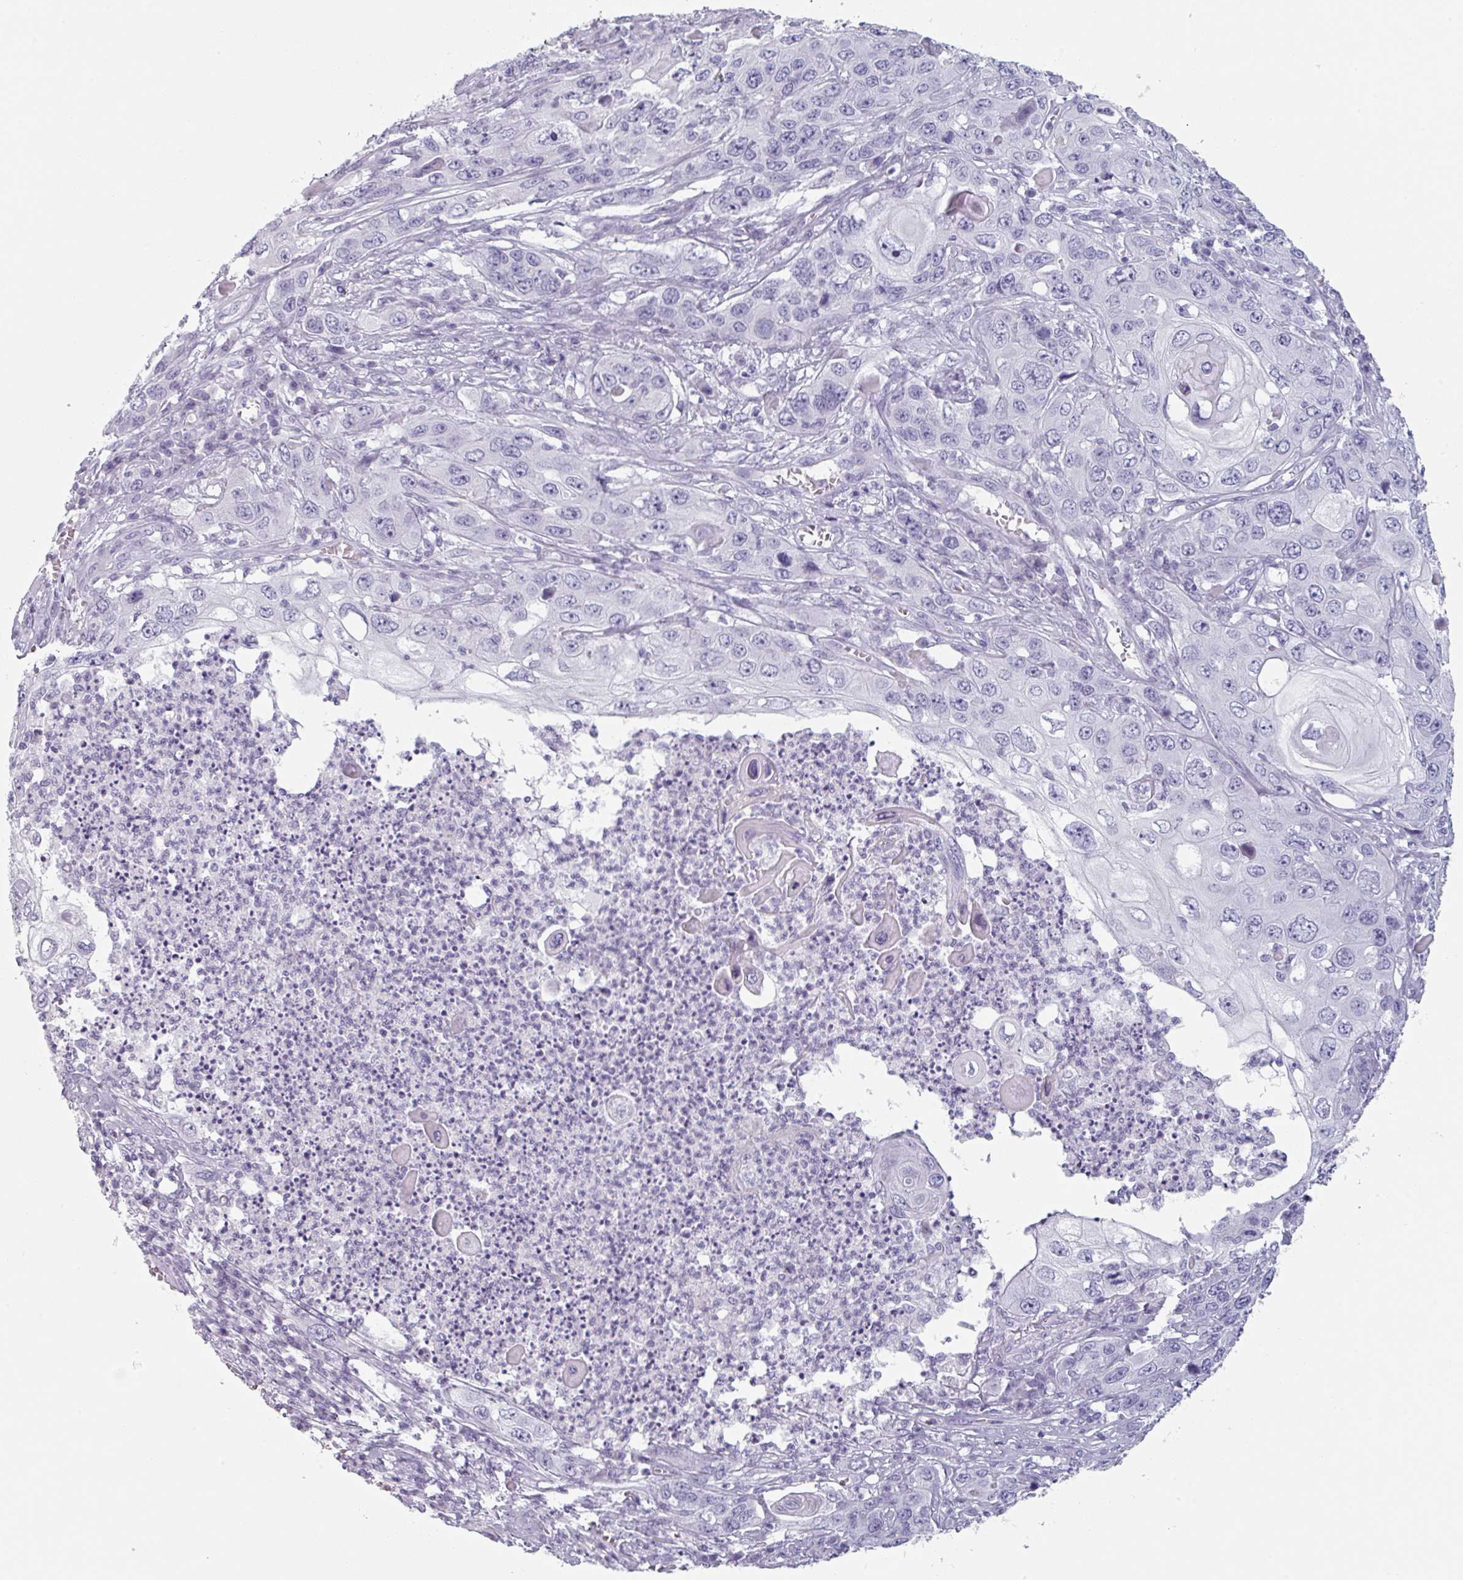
{"staining": {"intensity": "negative", "quantity": "none", "location": "none"}, "tissue": "skin cancer", "cell_type": "Tumor cells", "image_type": "cancer", "snomed": [{"axis": "morphology", "description": "Squamous cell carcinoma, NOS"}, {"axis": "topography", "description": "Skin"}], "caption": "An image of squamous cell carcinoma (skin) stained for a protein demonstrates no brown staining in tumor cells.", "gene": "SLC35G2", "patient": {"sex": "male", "age": 55}}